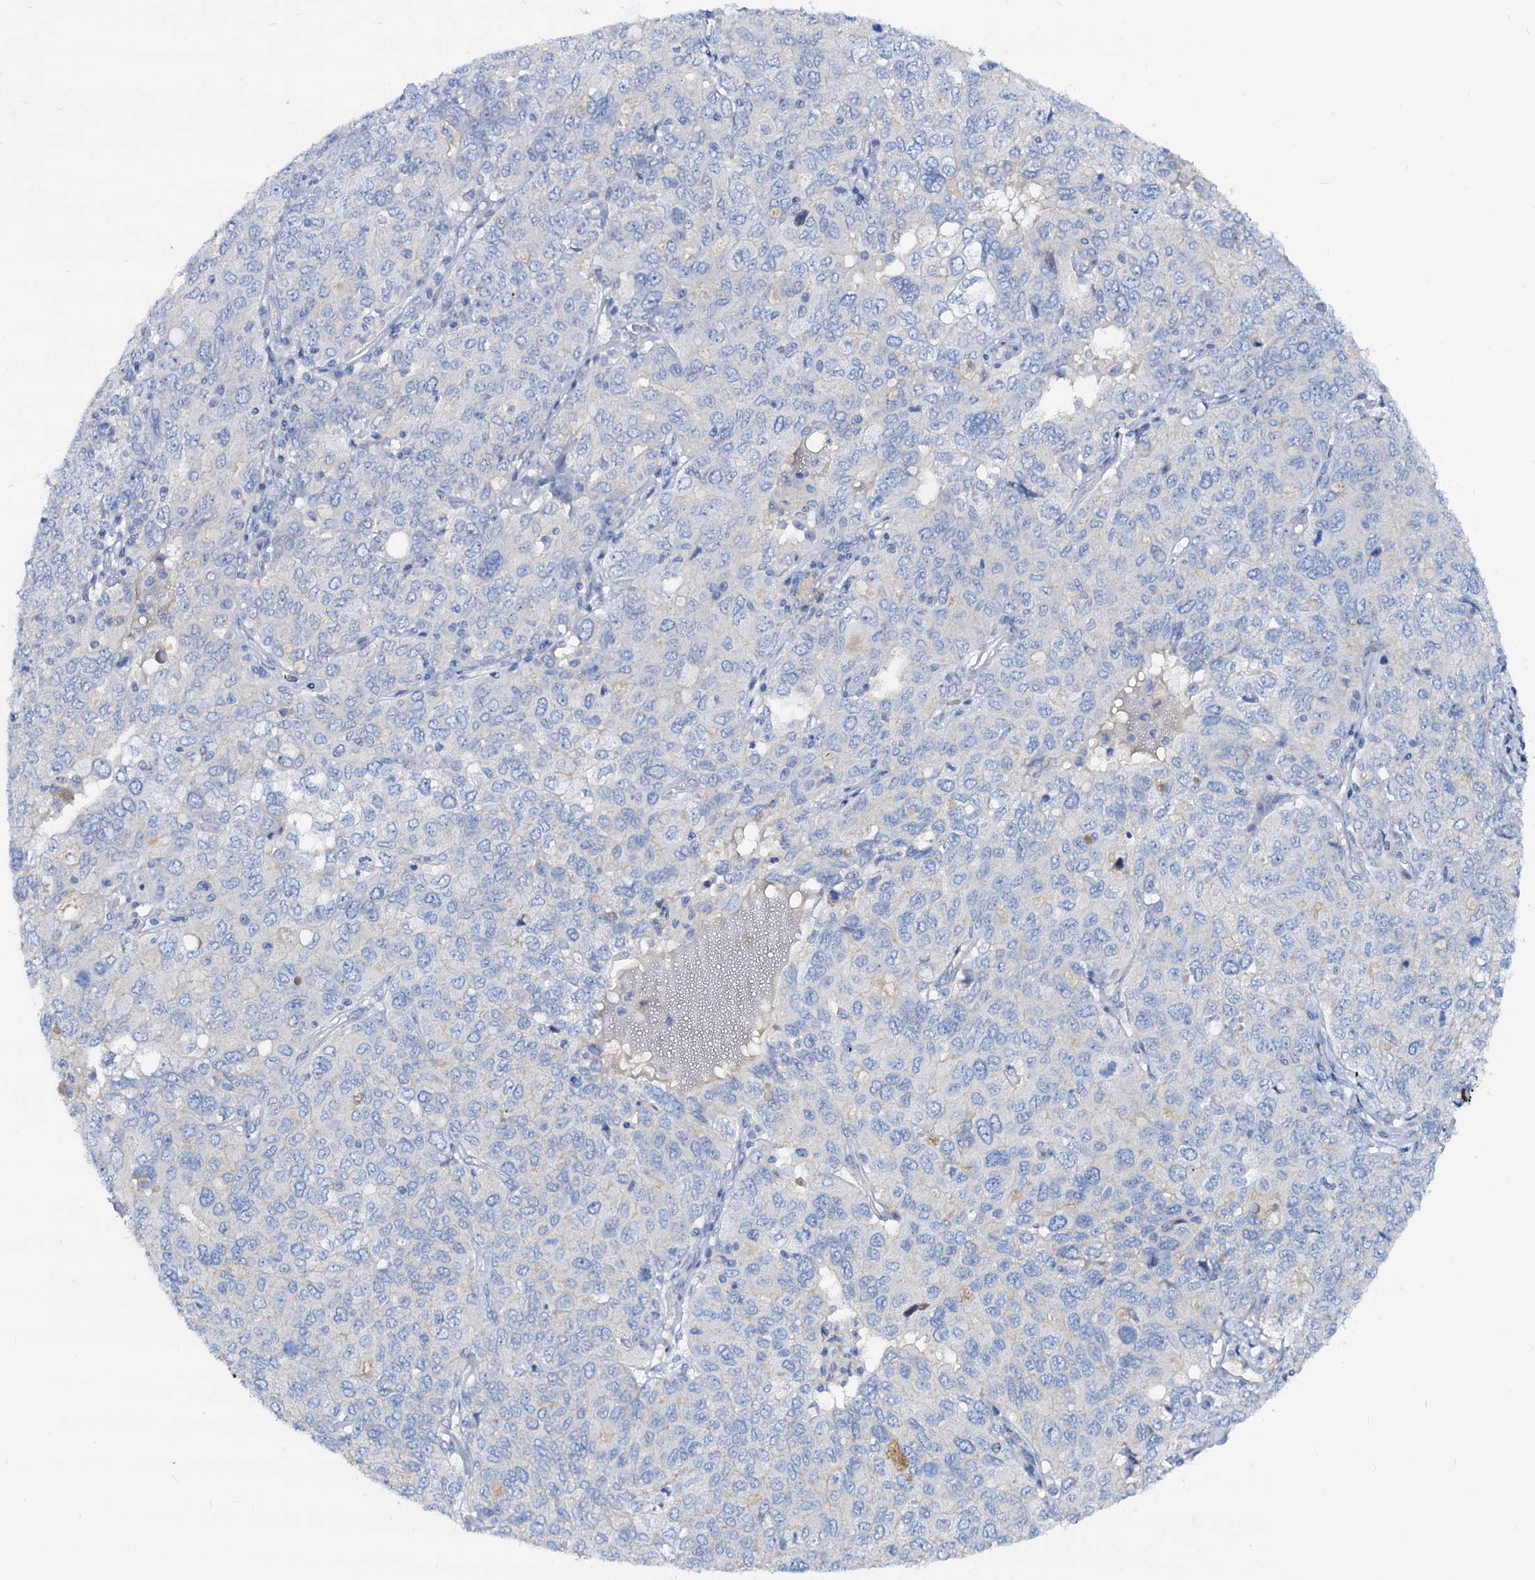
{"staining": {"intensity": "negative", "quantity": "none", "location": "none"}, "tissue": "ovarian cancer", "cell_type": "Tumor cells", "image_type": "cancer", "snomed": [{"axis": "morphology", "description": "Carcinoma, endometroid"}, {"axis": "topography", "description": "Ovary"}], "caption": "A histopathology image of ovarian cancer (endometroid carcinoma) stained for a protein shows no brown staining in tumor cells. The staining was performed using DAB (3,3'-diaminobenzidine) to visualize the protein expression in brown, while the nuclei were stained in blue with hematoxylin (Magnification: 20x).", "gene": "DYDC2", "patient": {"sex": "female", "age": 62}}